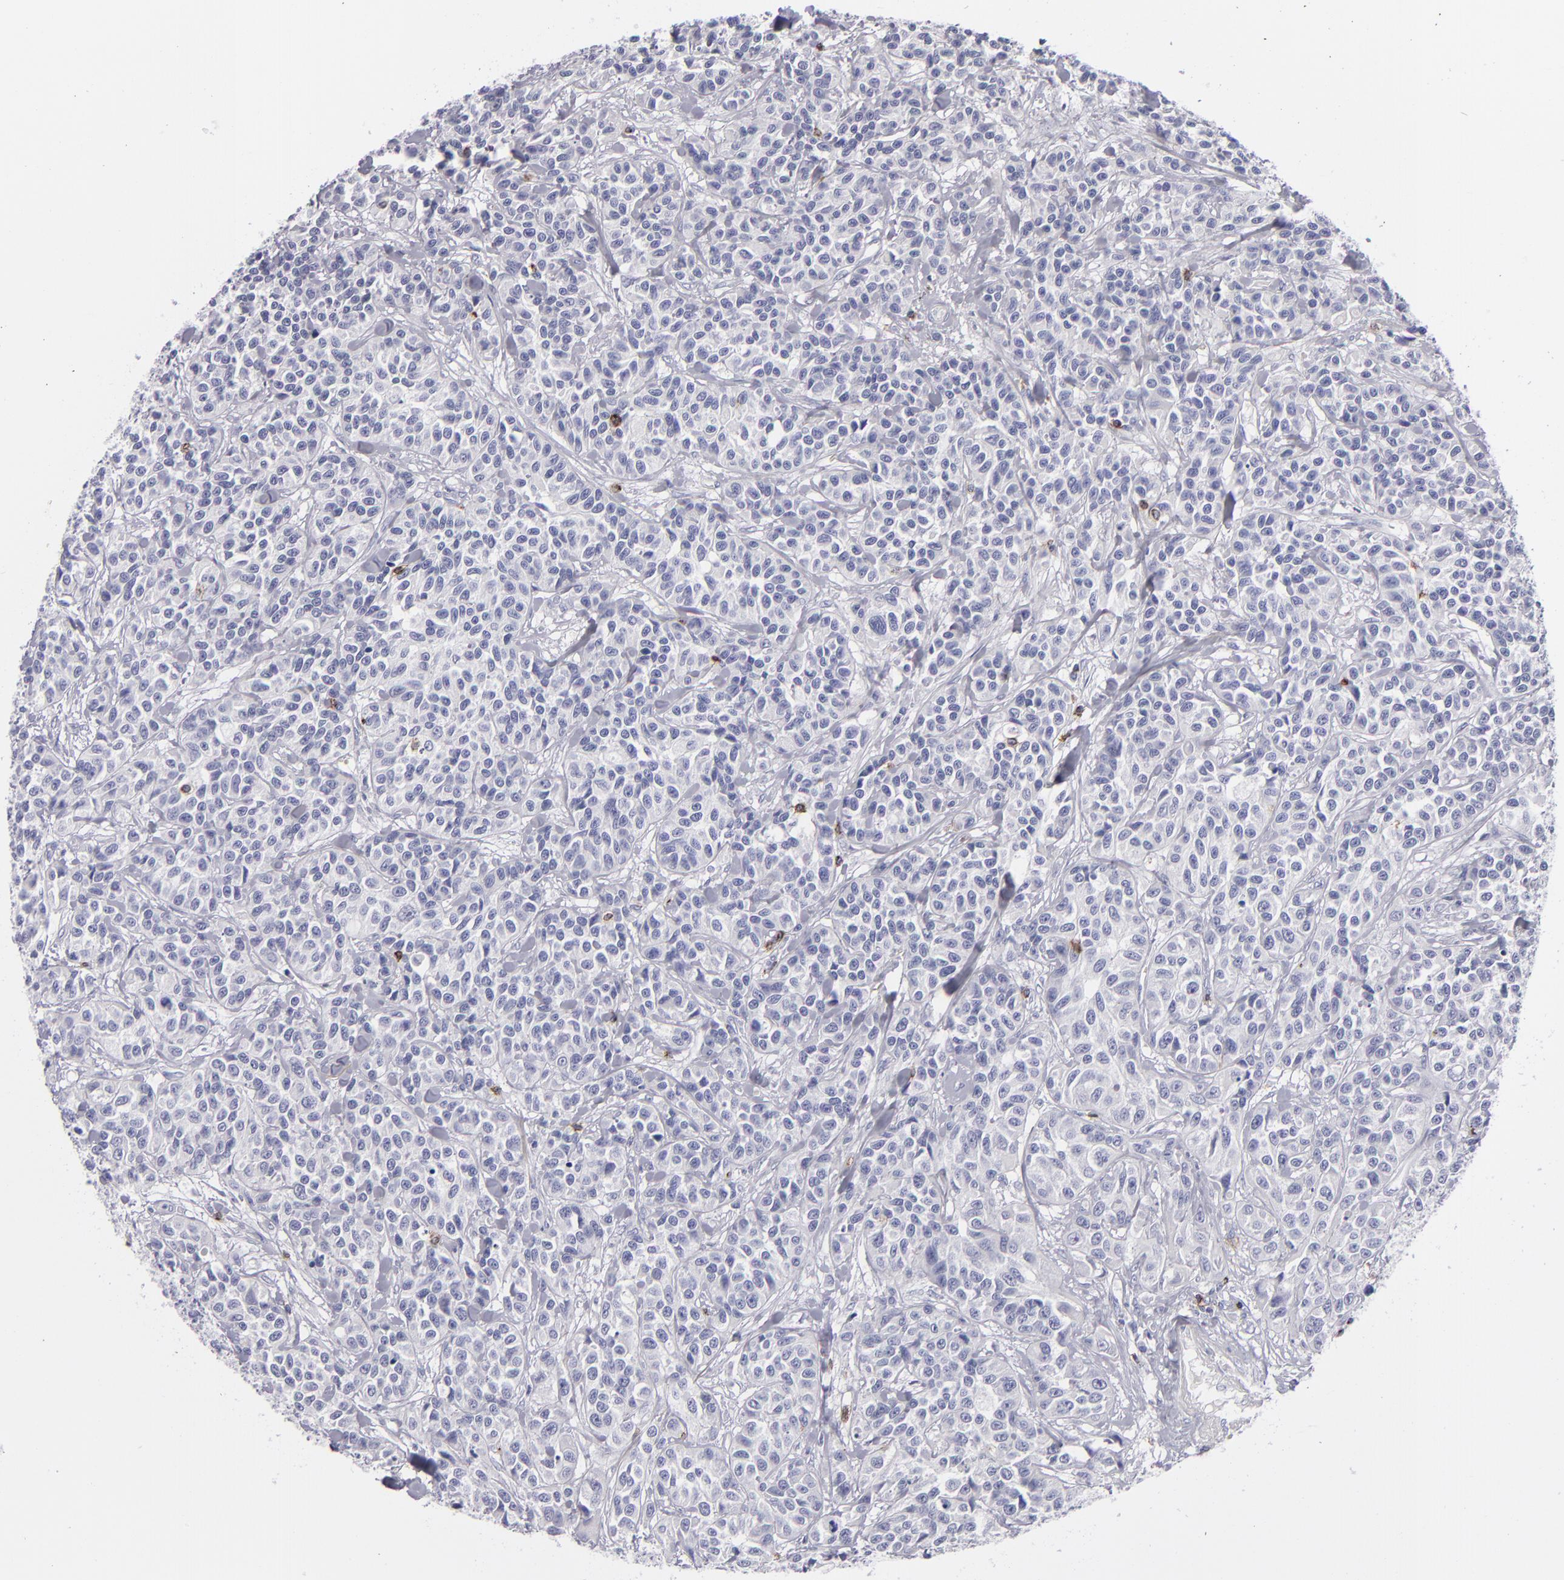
{"staining": {"intensity": "negative", "quantity": "none", "location": "none"}, "tissue": "urothelial cancer", "cell_type": "Tumor cells", "image_type": "cancer", "snomed": [{"axis": "morphology", "description": "Urothelial carcinoma, High grade"}, {"axis": "topography", "description": "Urinary bladder"}], "caption": "Immunohistochemical staining of urothelial cancer displays no significant staining in tumor cells. (DAB immunohistochemistry visualized using brightfield microscopy, high magnification).", "gene": "CD2", "patient": {"sex": "female", "age": 81}}